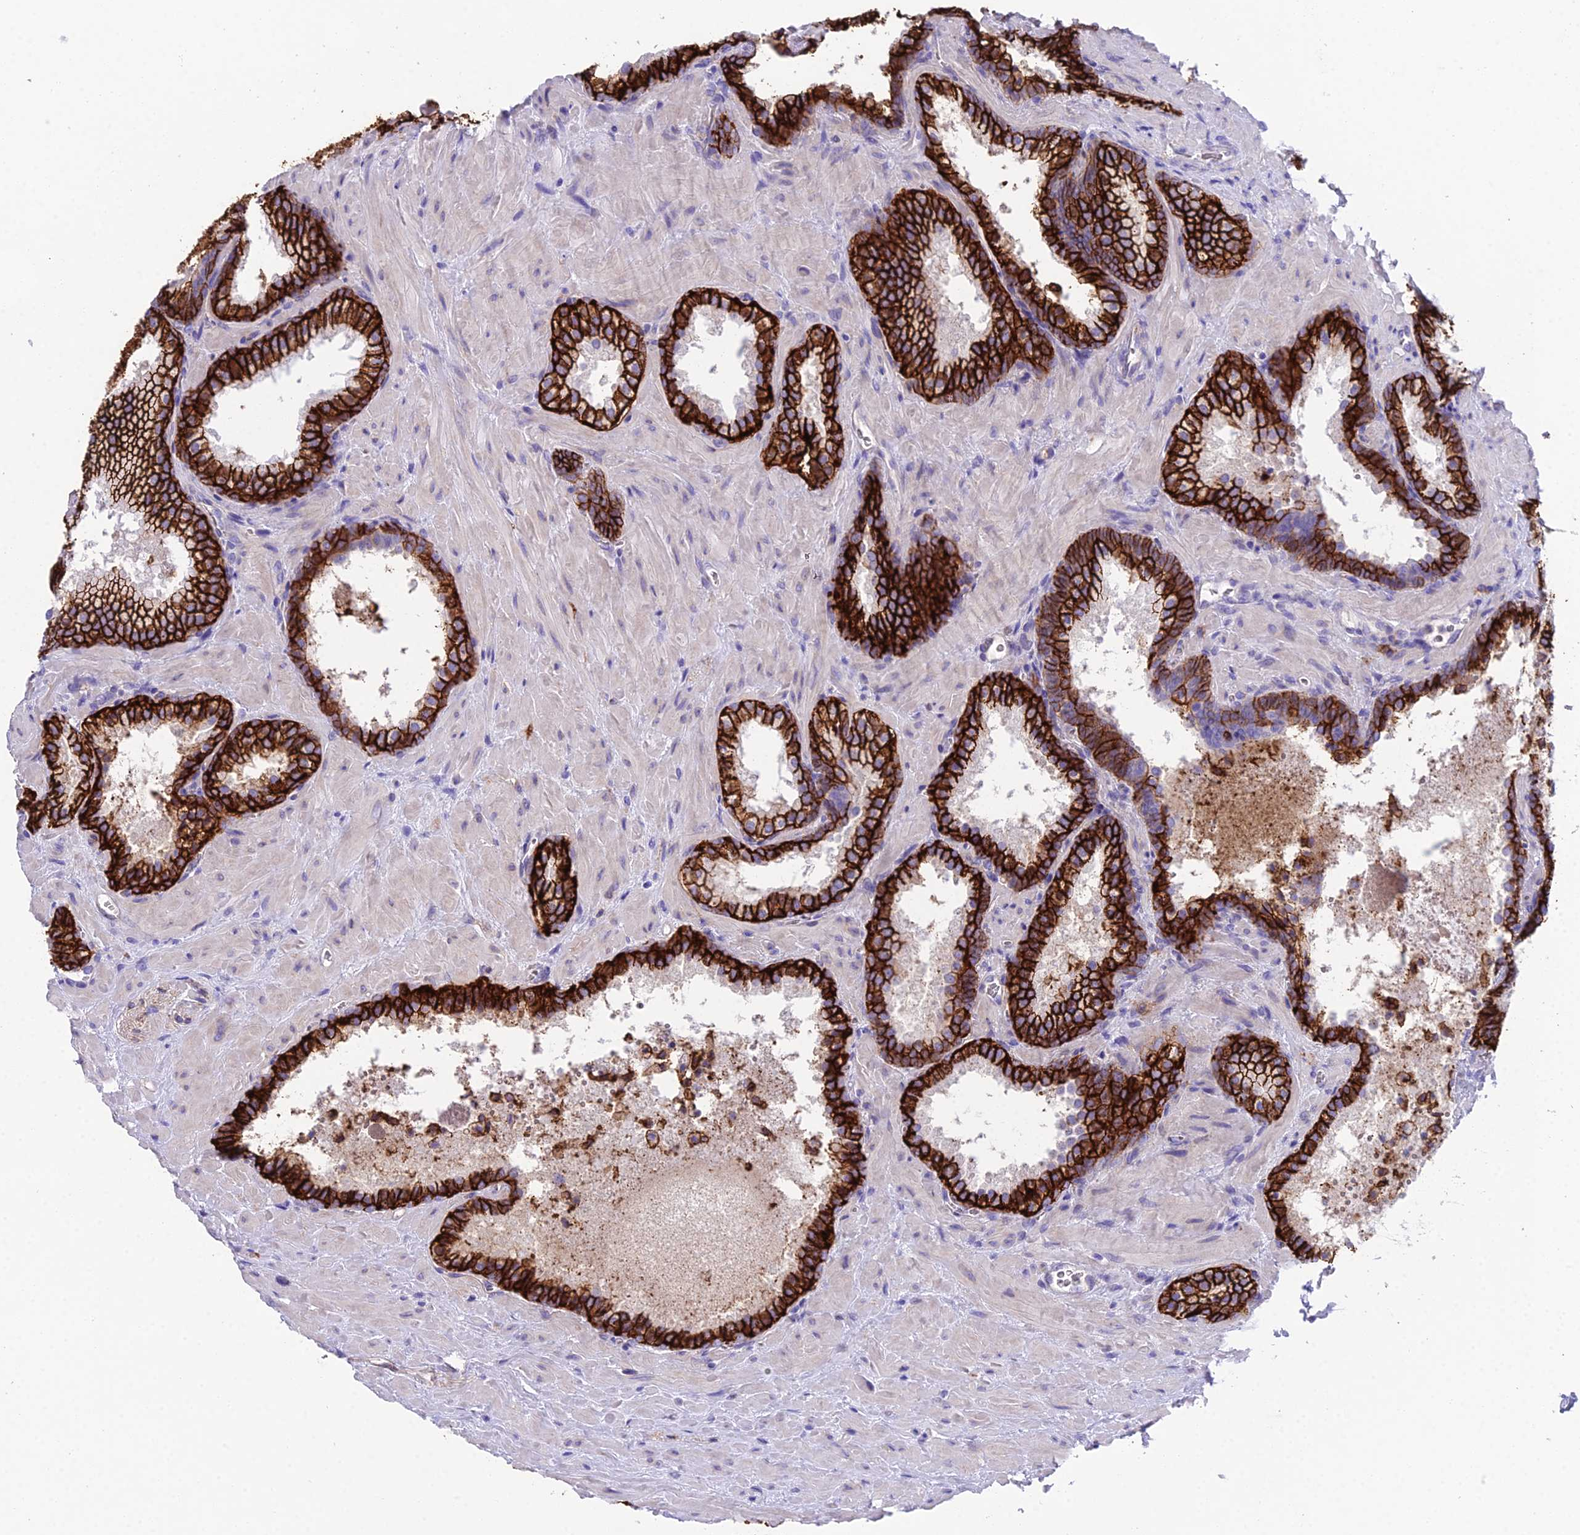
{"staining": {"intensity": "strong", "quantity": ">75%", "location": "cytoplasmic/membranous"}, "tissue": "prostate cancer", "cell_type": "Tumor cells", "image_type": "cancer", "snomed": [{"axis": "morphology", "description": "Adenocarcinoma, High grade"}, {"axis": "topography", "description": "Prostate"}], "caption": "Protein positivity by IHC shows strong cytoplasmic/membranous positivity in about >75% of tumor cells in prostate adenocarcinoma (high-grade). (DAB (3,3'-diaminobenzidine) IHC with brightfield microscopy, high magnification).", "gene": "OR1Q1", "patient": {"sex": "male", "age": 64}}